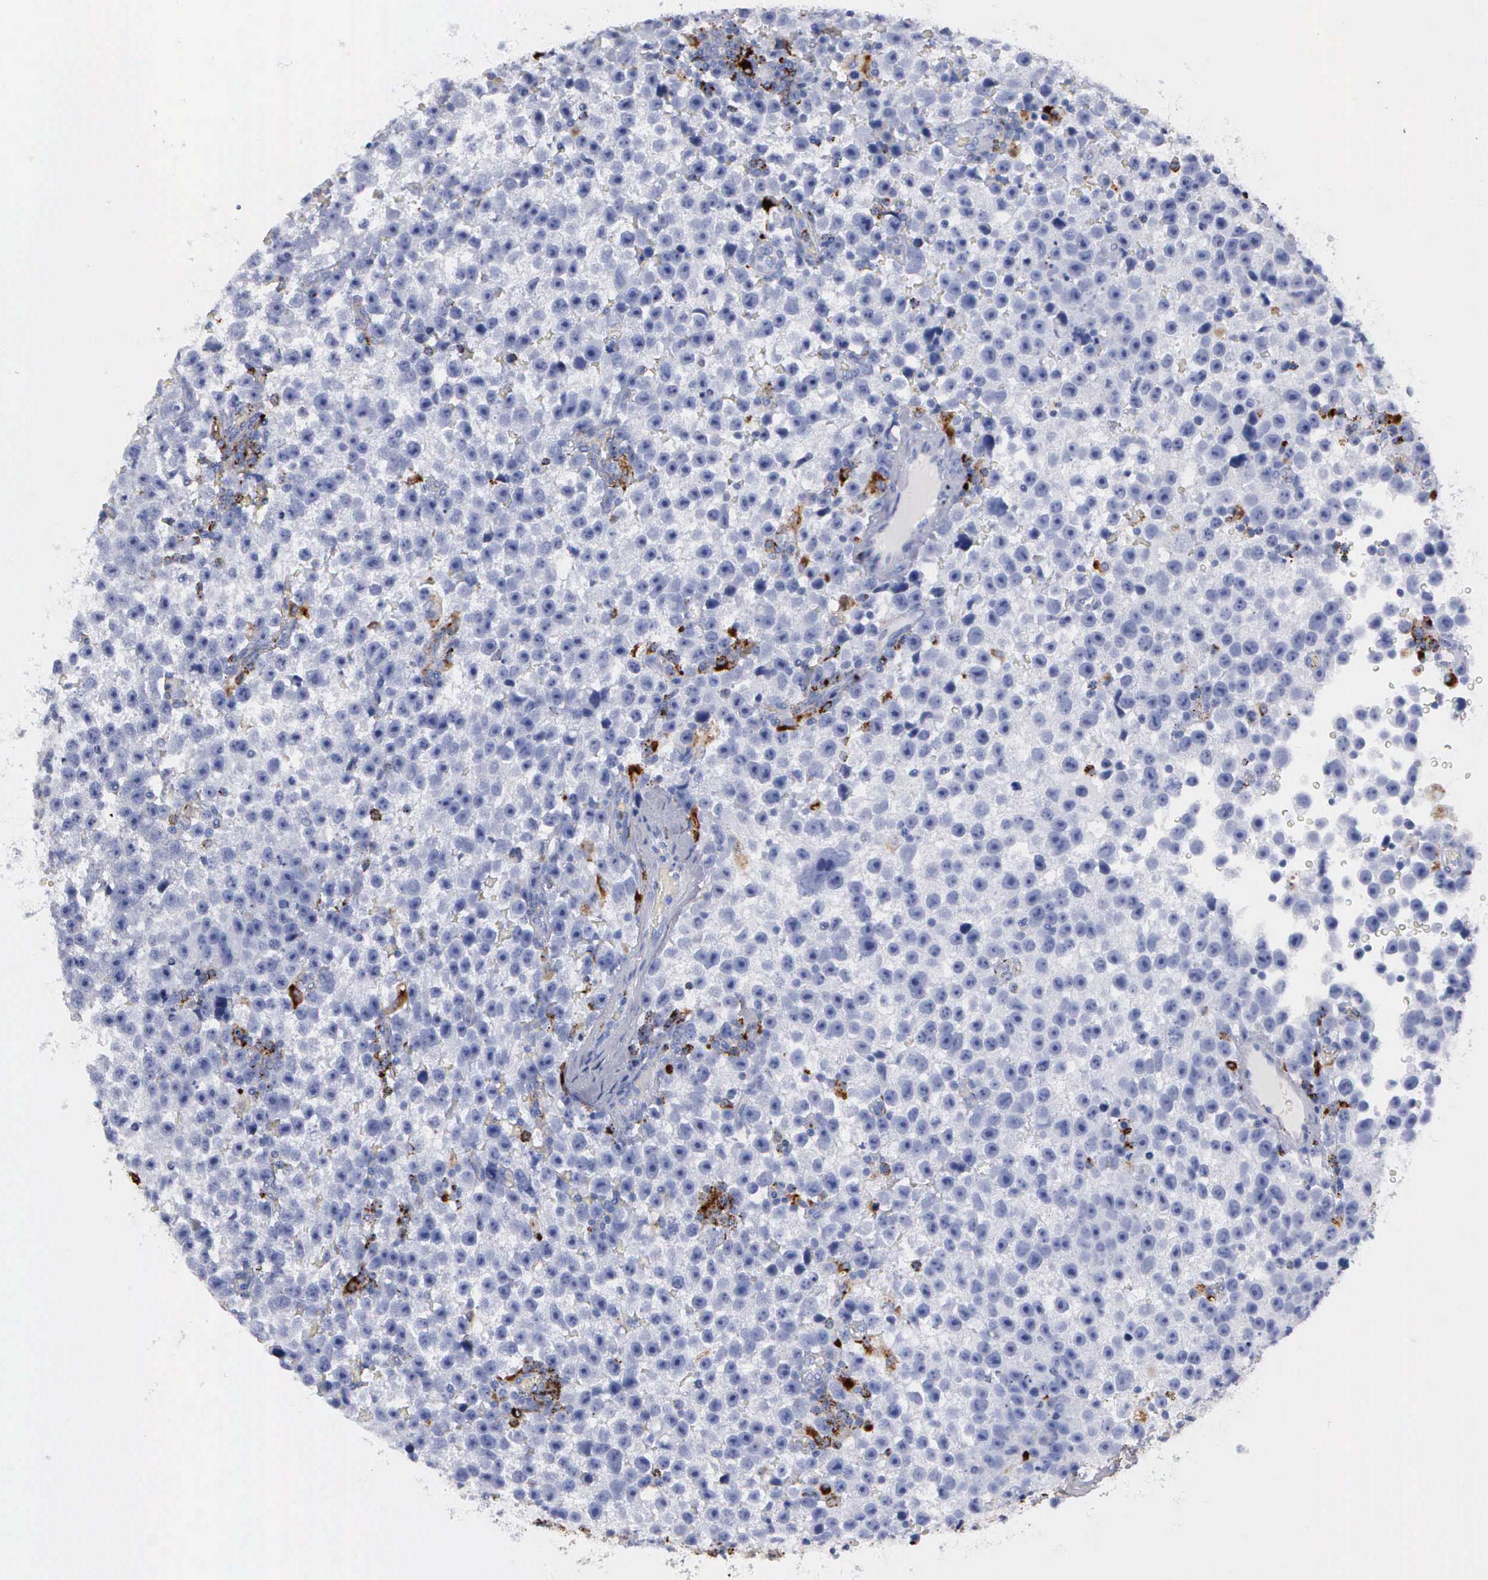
{"staining": {"intensity": "negative", "quantity": "none", "location": "none"}, "tissue": "testis cancer", "cell_type": "Tumor cells", "image_type": "cancer", "snomed": [{"axis": "morphology", "description": "Seminoma, NOS"}, {"axis": "topography", "description": "Testis"}], "caption": "IHC image of seminoma (testis) stained for a protein (brown), which reveals no staining in tumor cells. The staining was performed using DAB (3,3'-diaminobenzidine) to visualize the protein expression in brown, while the nuclei were stained in blue with hematoxylin (Magnification: 20x).", "gene": "CTSH", "patient": {"sex": "male", "age": 33}}